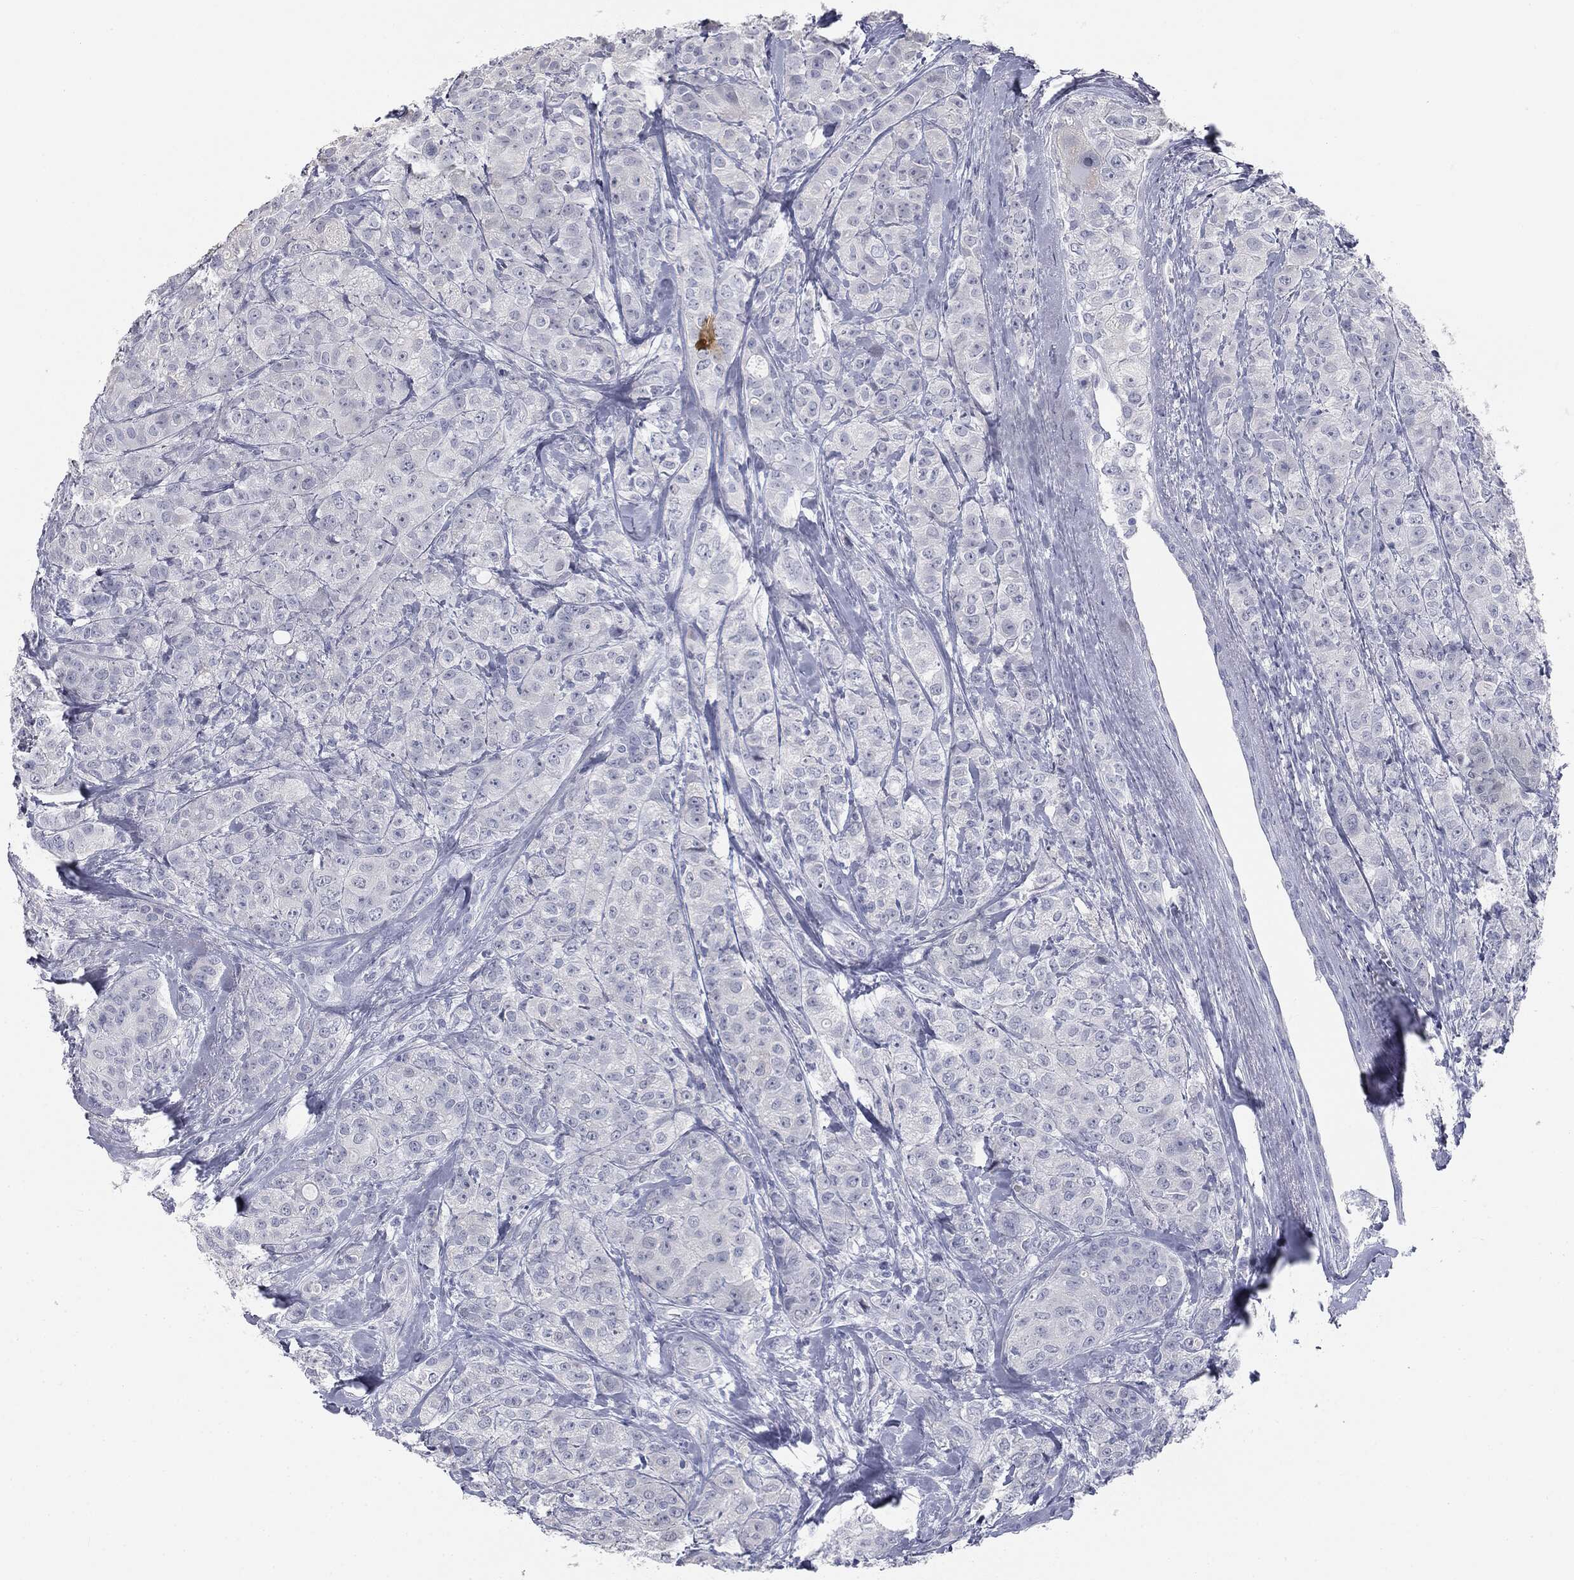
{"staining": {"intensity": "negative", "quantity": "none", "location": "none"}, "tissue": "breast cancer", "cell_type": "Tumor cells", "image_type": "cancer", "snomed": [{"axis": "morphology", "description": "Normal tissue, NOS"}, {"axis": "morphology", "description": "Duct carcinoma"}, {"axis": "topography", "description": "Breast"}], "caption": "Breast cancer (infiltrating ductal carcinoma) was stained to show a protein in brown. There is no significant staining in tumor cells.", "gene": "MUC5AC", "patient": {"sex": "female", "age": 43}}